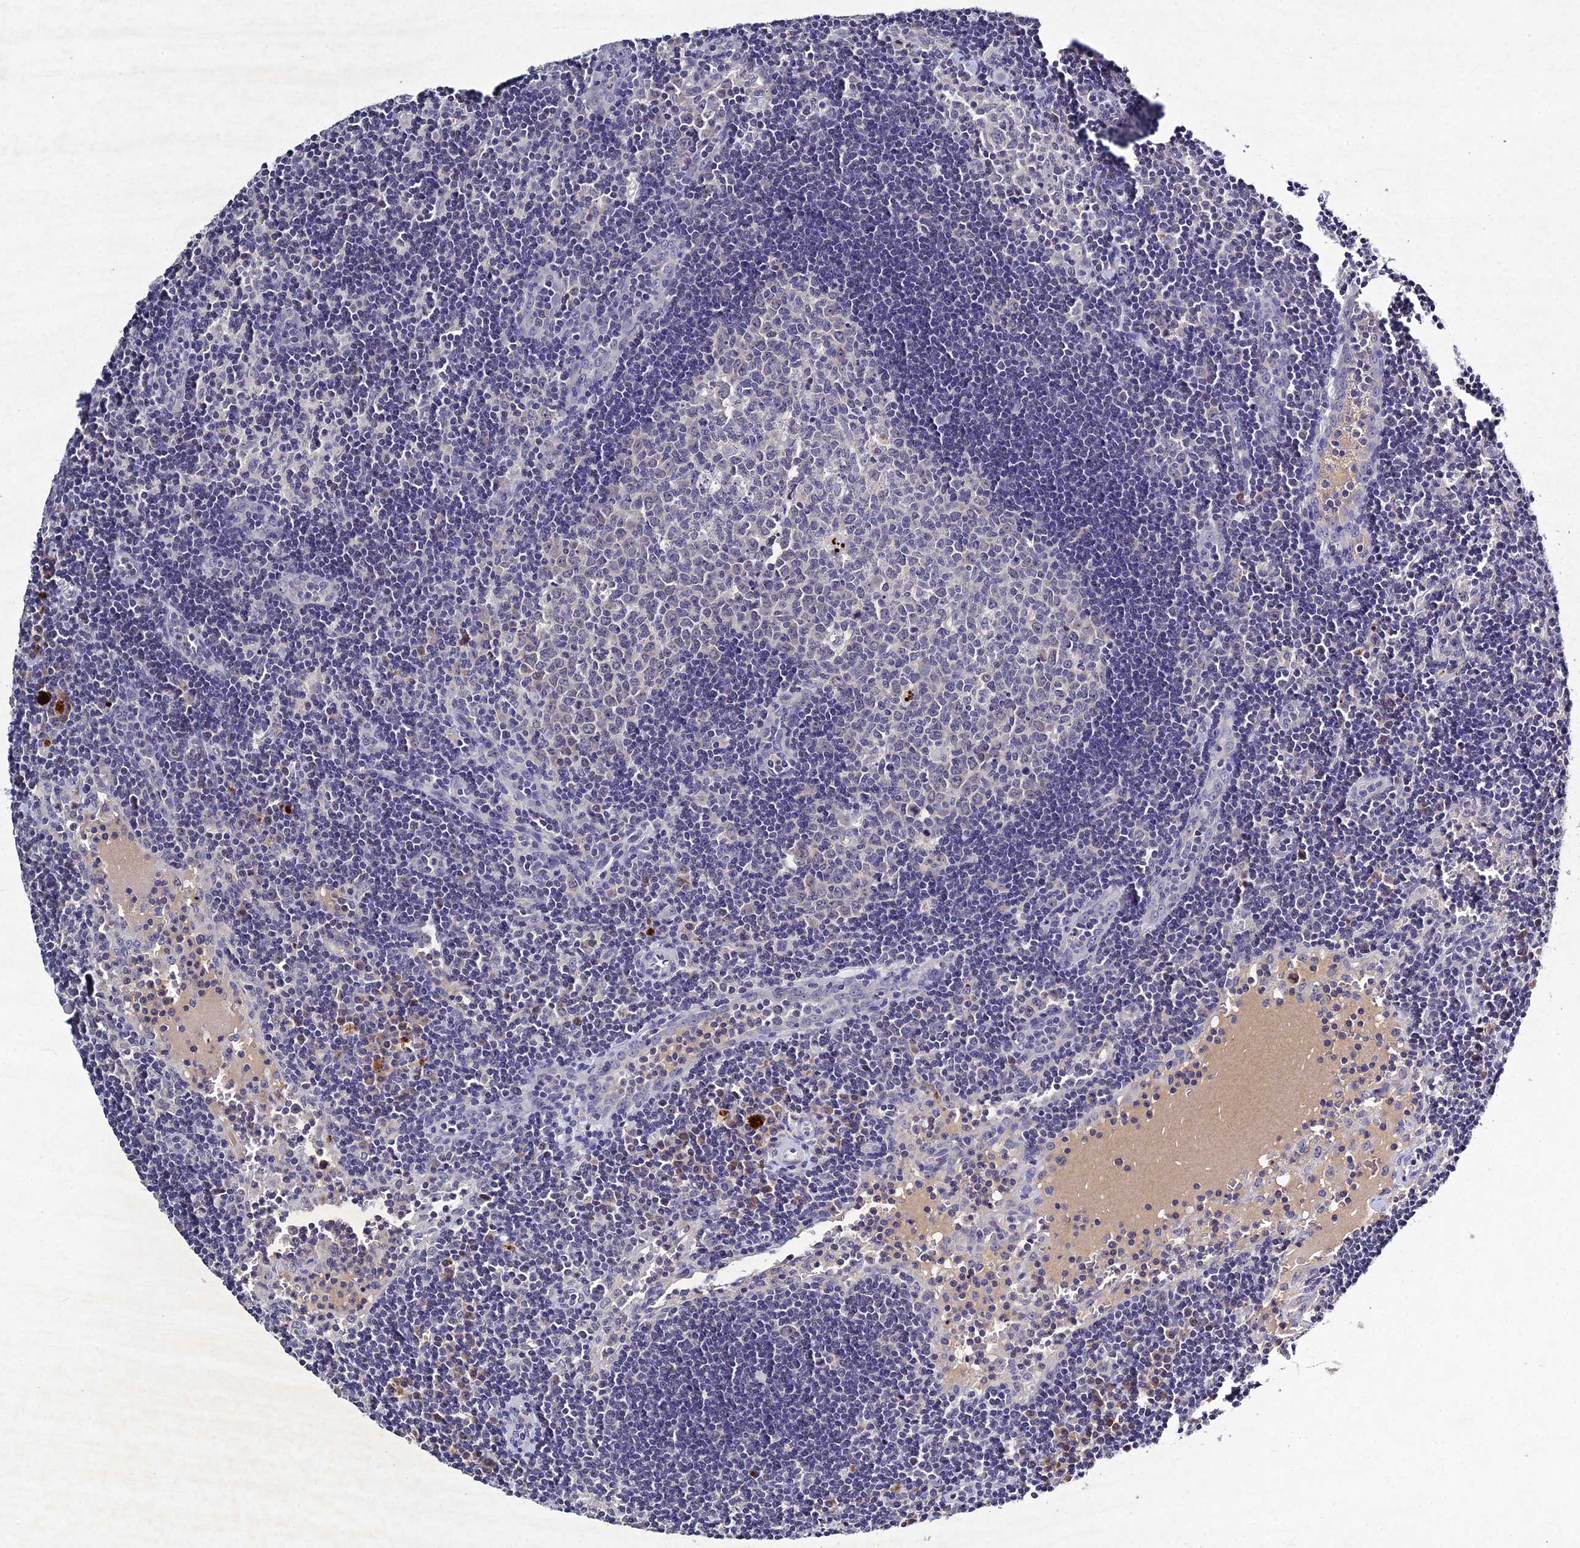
{"staining": {"intensity": "negative", "quantity": "none", "location": "none"}, "tissue": "lymph node", "cell_type": "Germinal center cells", "image_type": "normal", "snomed": [{"axis": "morphology", "description": "Normal tissue, NOS"}, {"axis": "topography", "description": "Lymph node"}], "caption": "IHC image of normal lymph node: human lymph node stained with DAB (3,3'-diaminobenzidine) exhibits no significant protein positivity in germinal center cells.", "gene": "CHST5", "patient": {"sex": "female", "age": 32}}